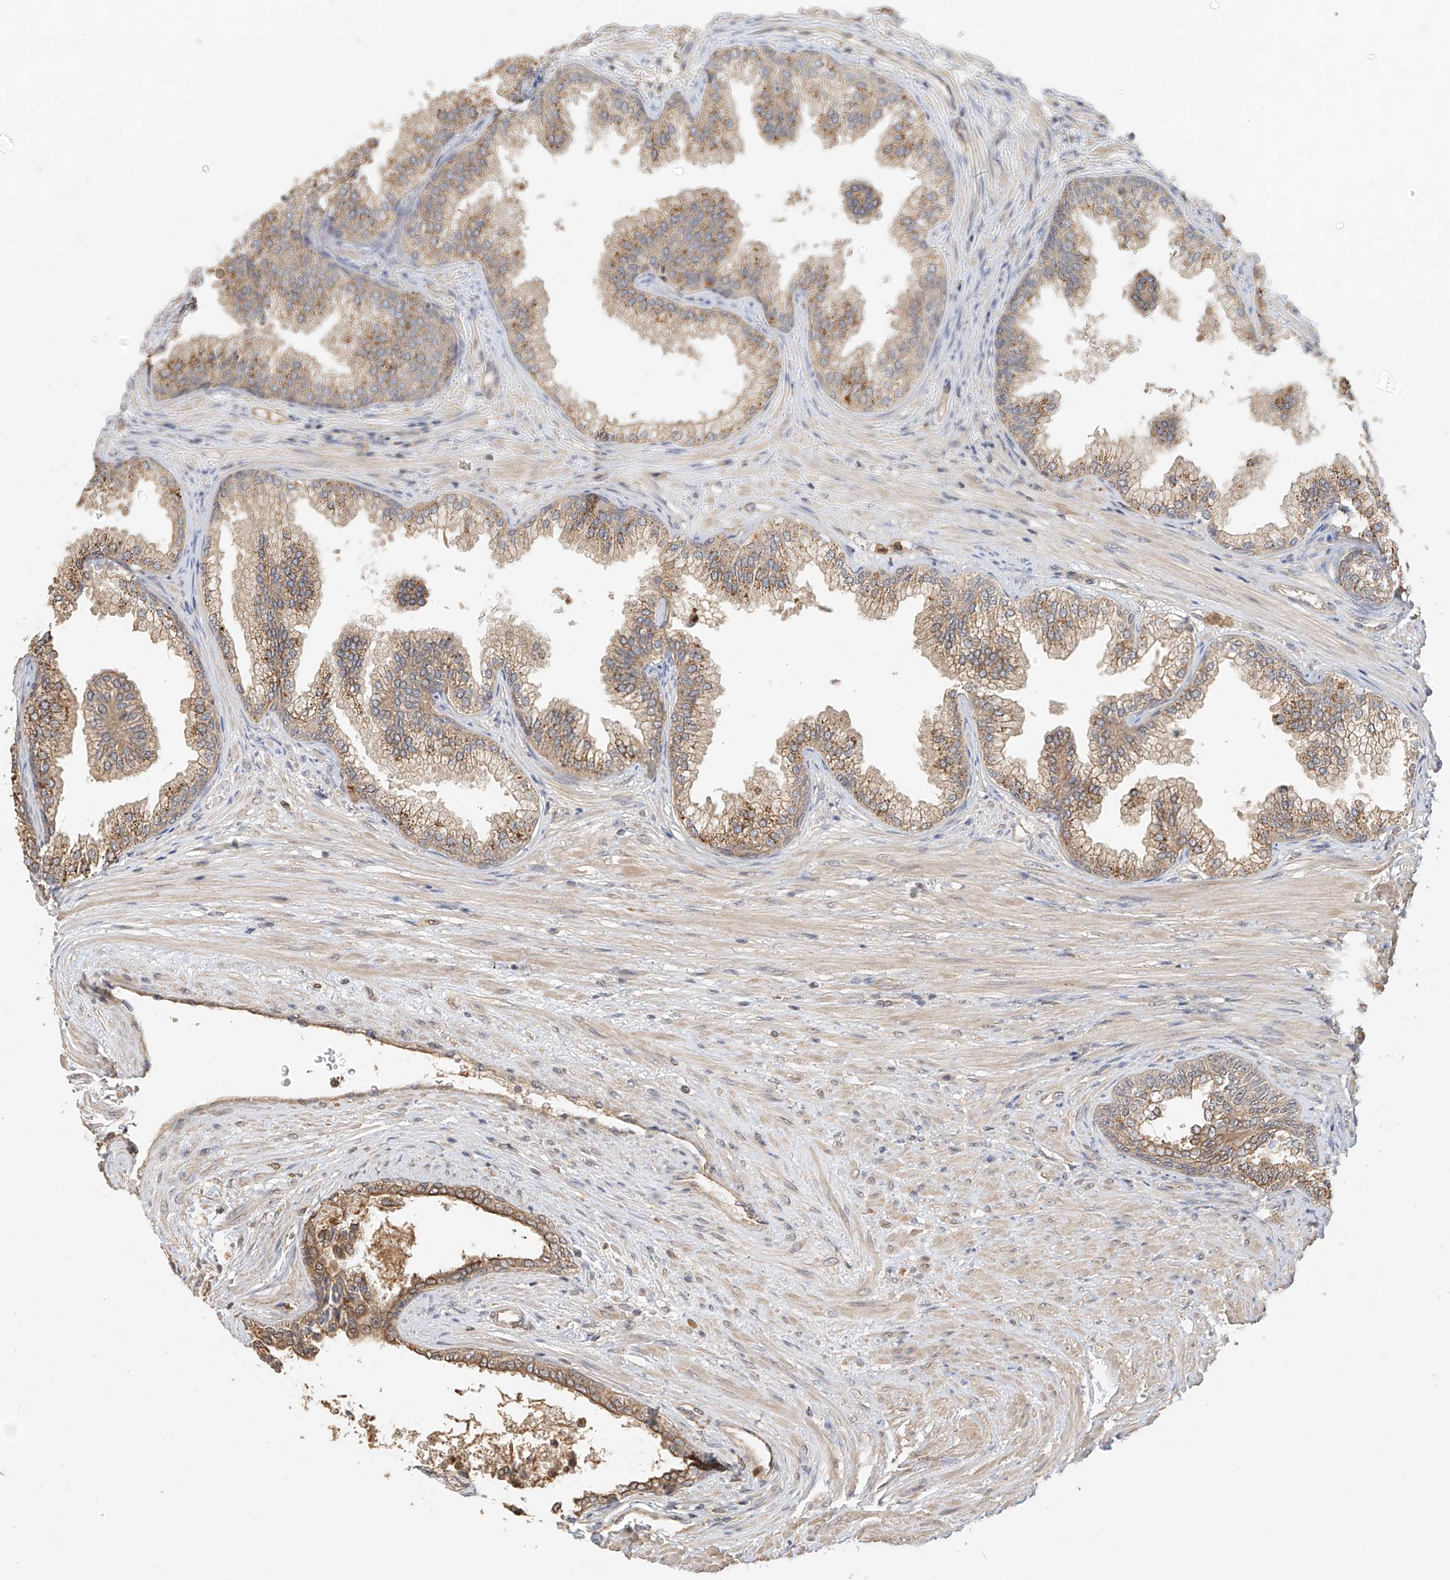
{"staining": {"intensity": "moderate", "quantity": ">75%", "location": "cytoplasmic/membranous"}, "tissue": "prostate", "cell_type": "Glandular cells", "image_type": "normal", "snomed": [{"axis": "morphology", "description": "Normal tissue, NOS"}, {"axis": "topography", "description": "Prostate"}], "caption": "Prostate stained with DAB (3,3'-diaminobenzidine) immunohistochemistry (IHC) displays medium levels of moderate cytoplasmic/membranous positivity in approximately >75% of glandular cells.", "gene": "OFD1", "patient": {"sex": "male", "age": 76}}